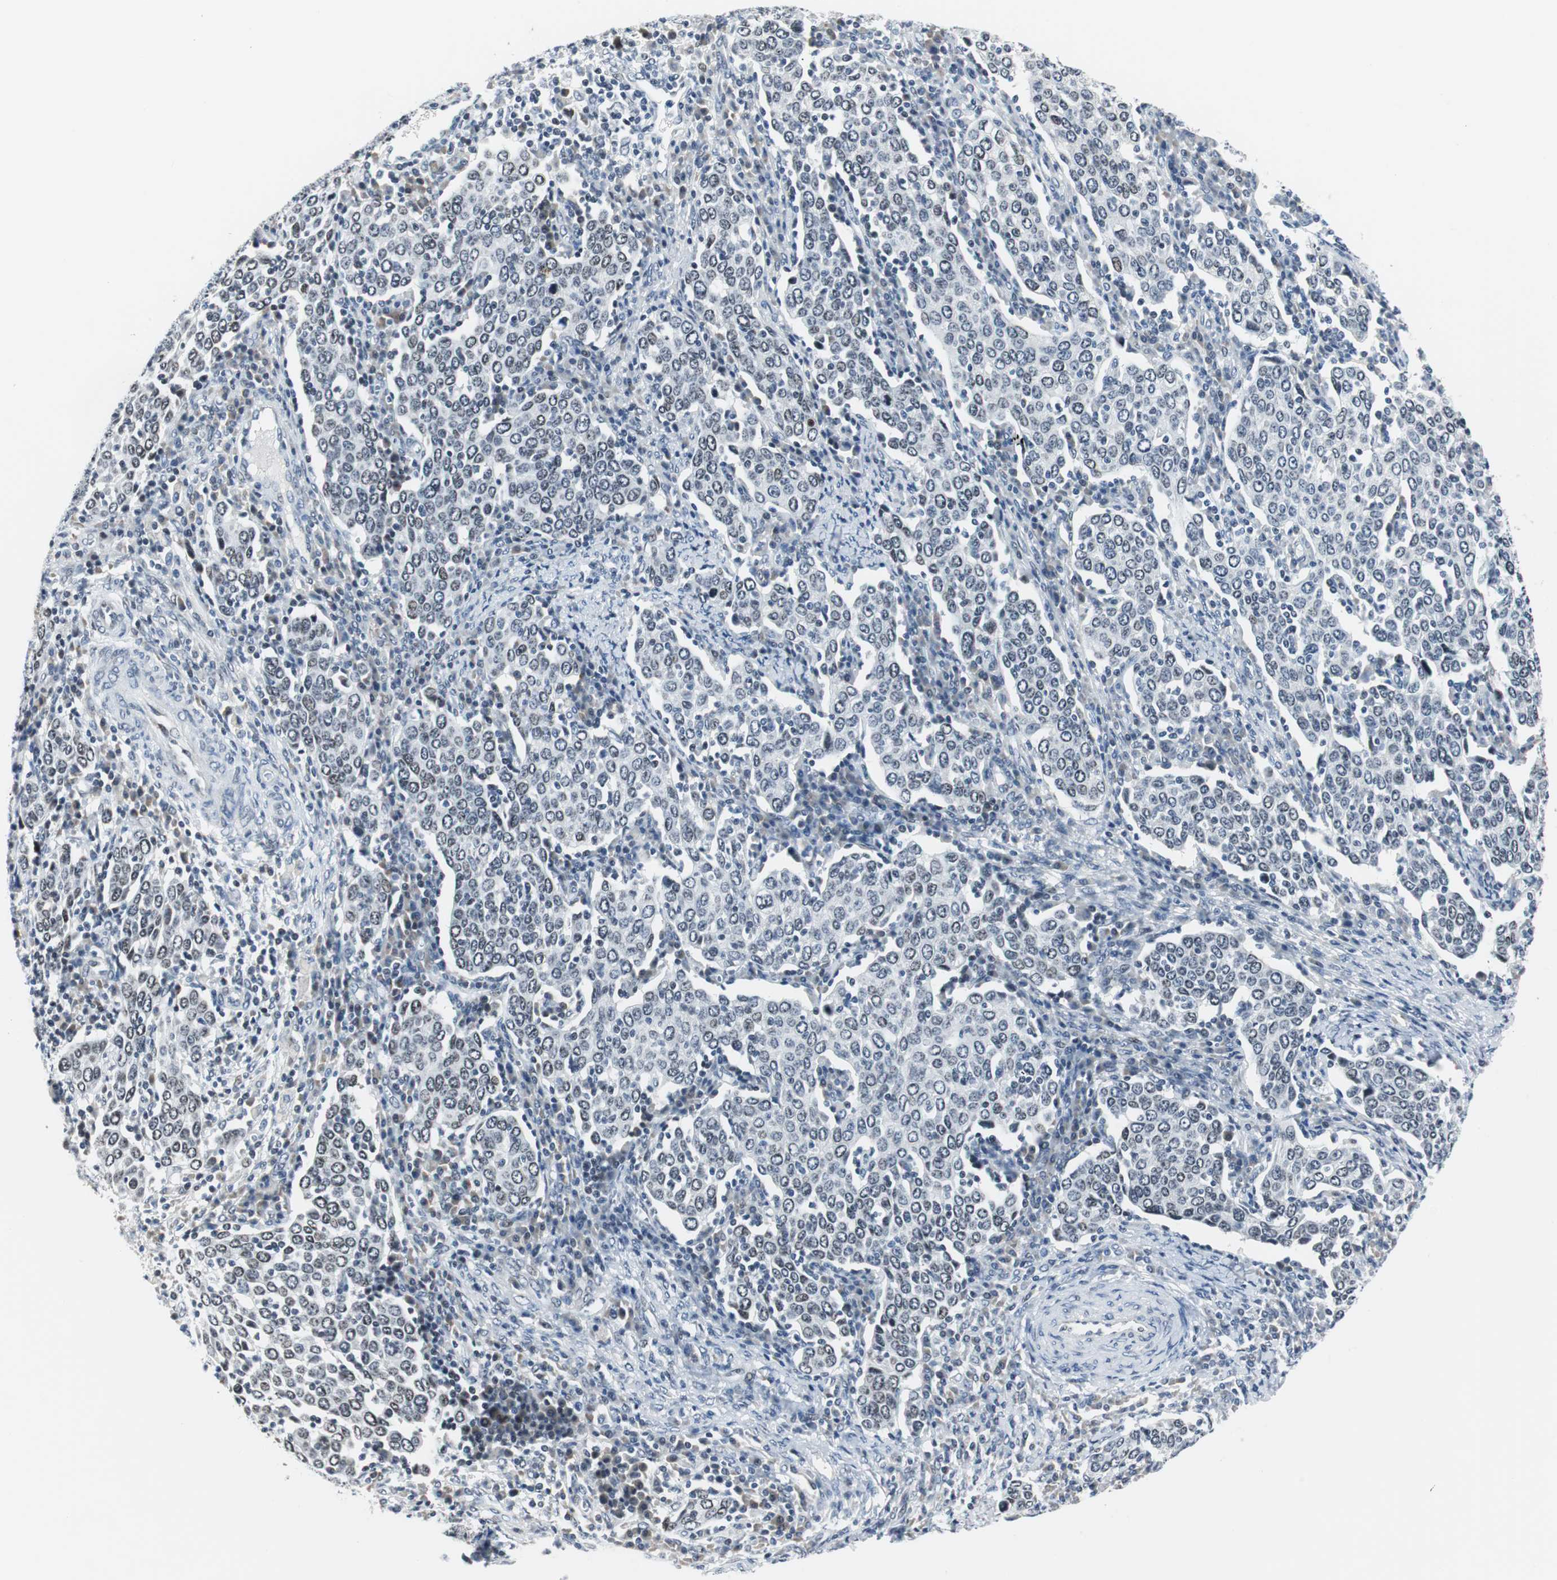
{"staining": {"intensity": "weak", "quantity": "<25%", "location": "nuclear"}, "tissue": "cervical cancer", "cell_type": "Tumor cells", "image_type": "cancer", "snomed": [{"axis": "morphology", "description": "Squamous cell carcinoma, NOS"}, {"axis": "topography", "description": "Cervix"}], "caption": "Immunohistochemistry (IHC) photomicrograph of neoplastic tissue: human cervical squamous cell carcinoma stained with DAB demonstrates no significant protein expression in tumor cells. The staining is performed using DAB (3,3'-diaminobenzidine) brown chromogen with nuclei counter-stained in using hematoxylin.", "gene": "MTA1", "patient": {"sex": "female", "age": 40}}